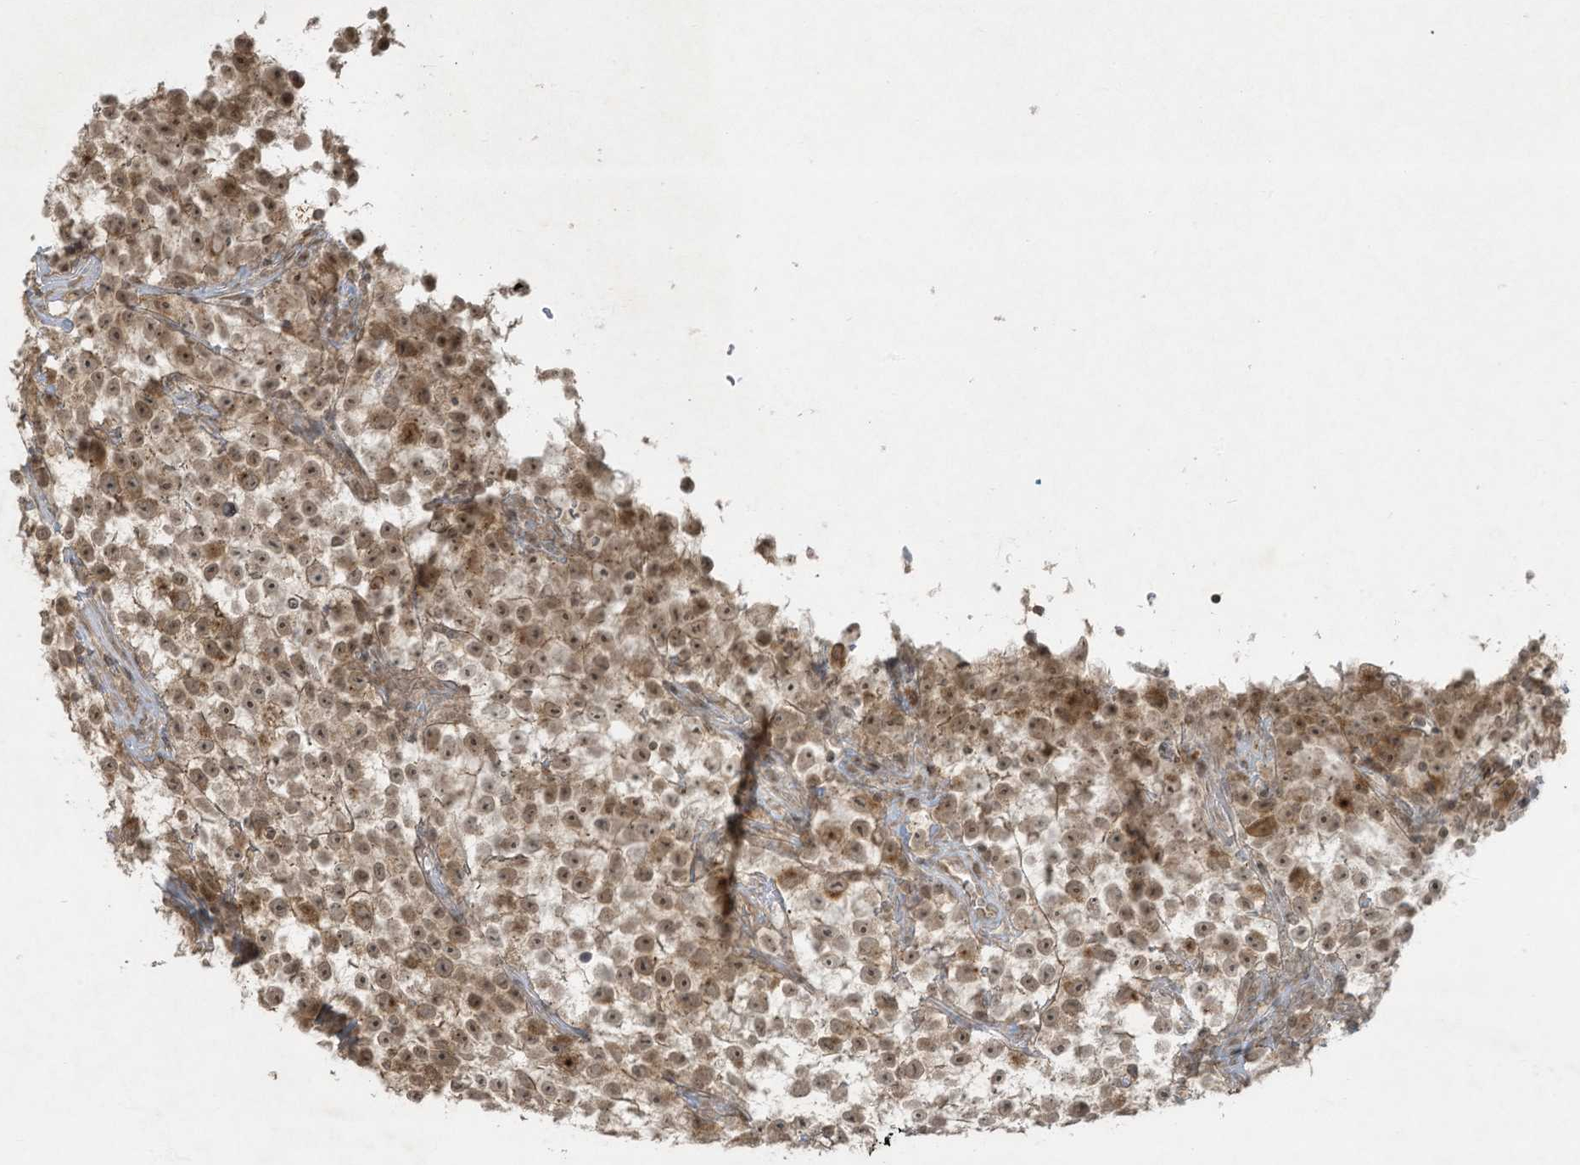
{"staining": {"intensity": "moderate", "quantity": ">75%", "location": "cytoplasmic/membranous,nuclear"}, "tissue": "testis cancer", "cell_type": "Tumor cells", "image_type": "cancer", "snomed": [{"axis": "morphology", "description": "Seminoma, NOS"}, {"axis": "topography", "description": "Testis"}], "caption": "Immunohistochemistry (IHC) image of neoplastic tissue: human testis cancer (seminoma) stained using immunohistochemistry (IHC) exhibits medium levels of moderate protein expression localized specifically in the cytoplasmic/membranous and nuclear of tumor cells, appearing as a cytoplasmic/membranous and nuclear brown color.", "gene": "ZNF263", "patient": {"sex": "male", "age": 22}}